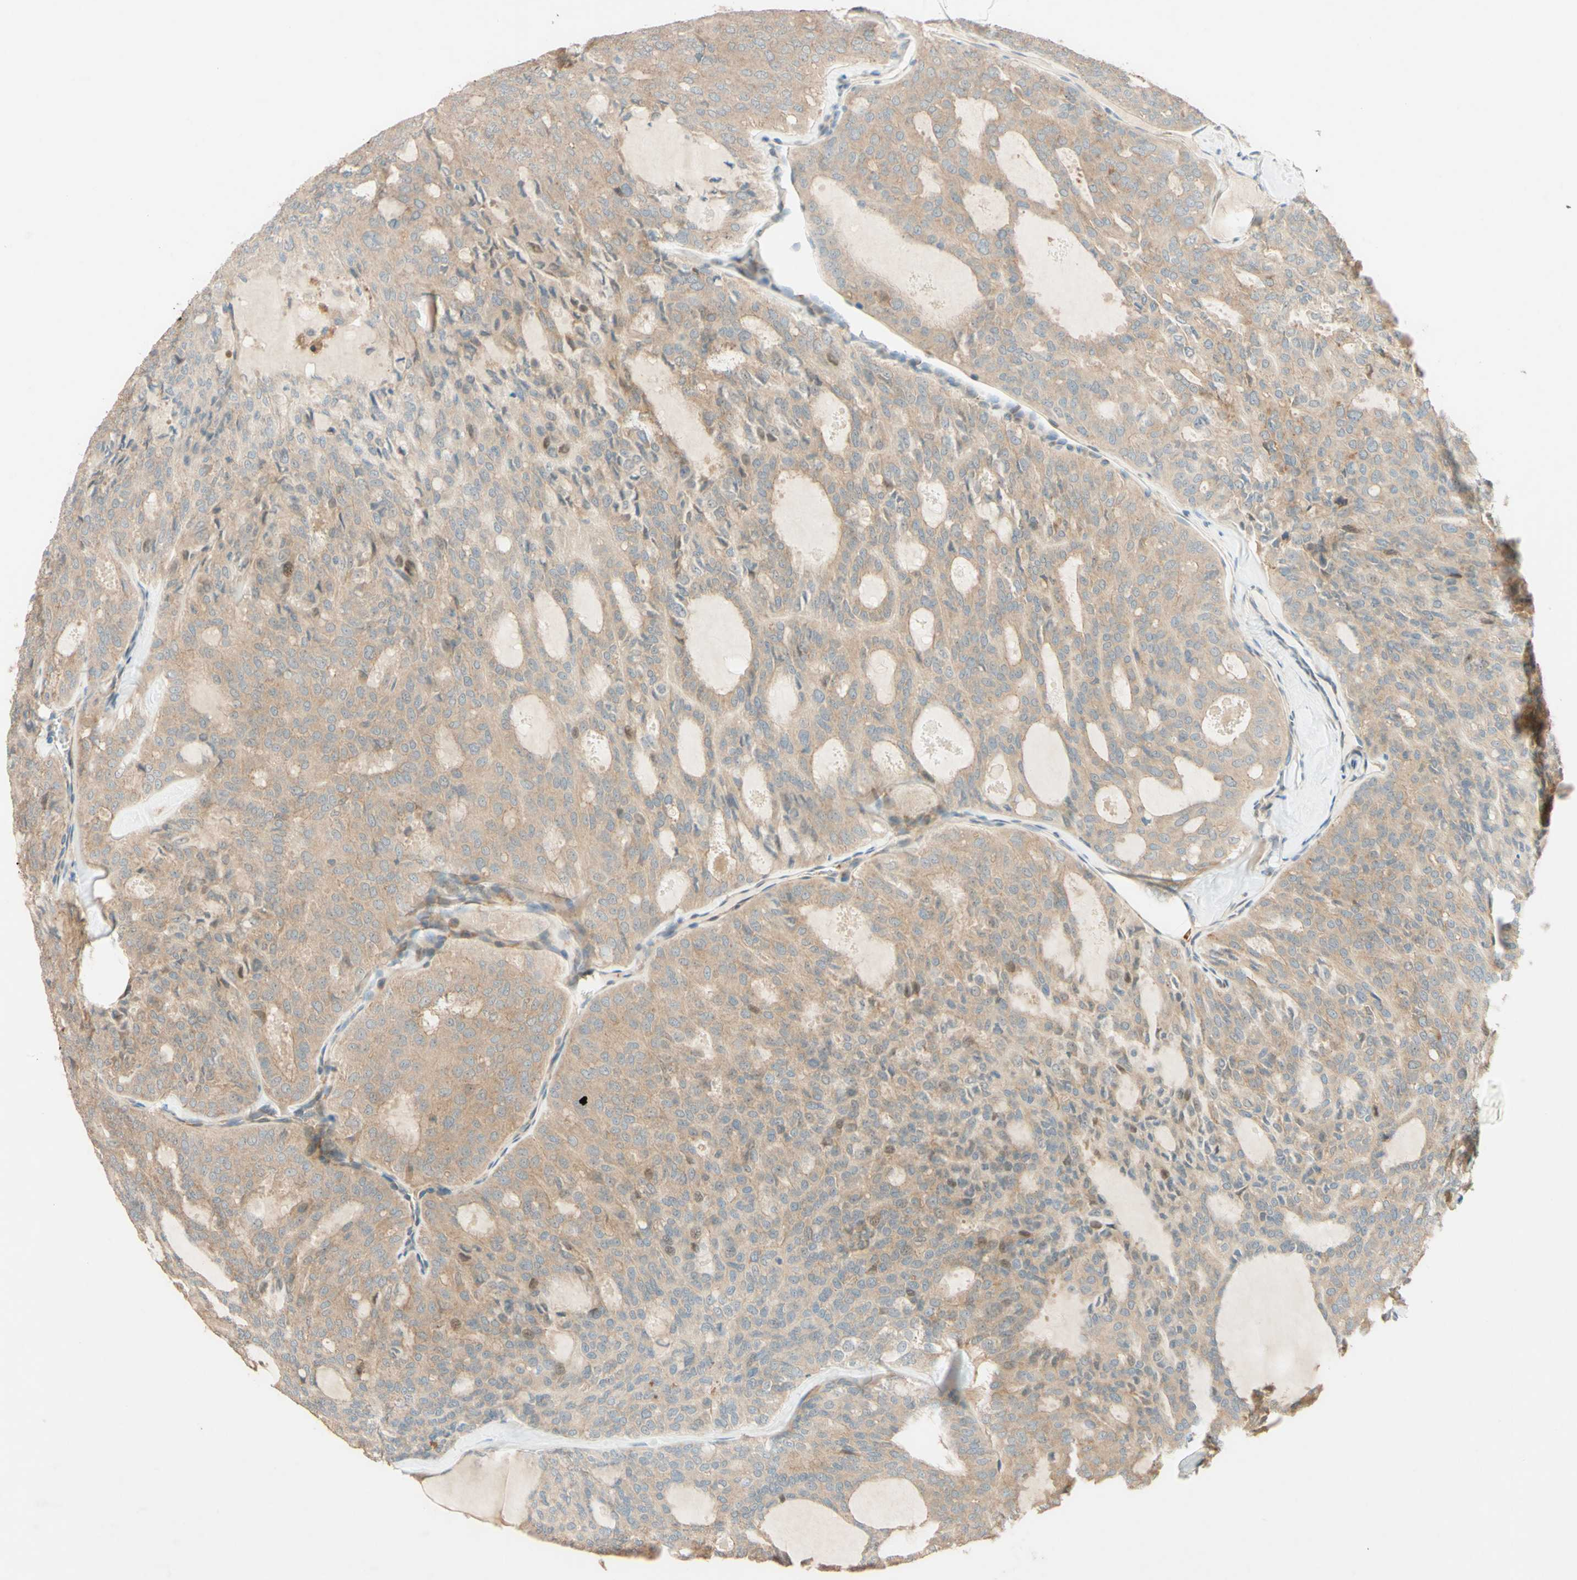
{"staining": {"intensity": "weak", "quantity": ">75%", "location": "cytoplasmic/membranous"}, "tissue": "thyroid cancer", "cell_type": "Tumor cells", "image_type": "cancer", "snomed": [{"axis": "morphology", "description": "Follicular adenoma carcinoma, NOS"}, {"axis": "topography", "description": "Thyroid gland"}], "caption": "Weak cytoplasmic/membranous expression is appreciated in approximately >75% of tumor cells in thyroid cancer (follicular adenoma carcinoma).", "gene": "ADAM17", "patient": {"sex": "male", "age": 75}}